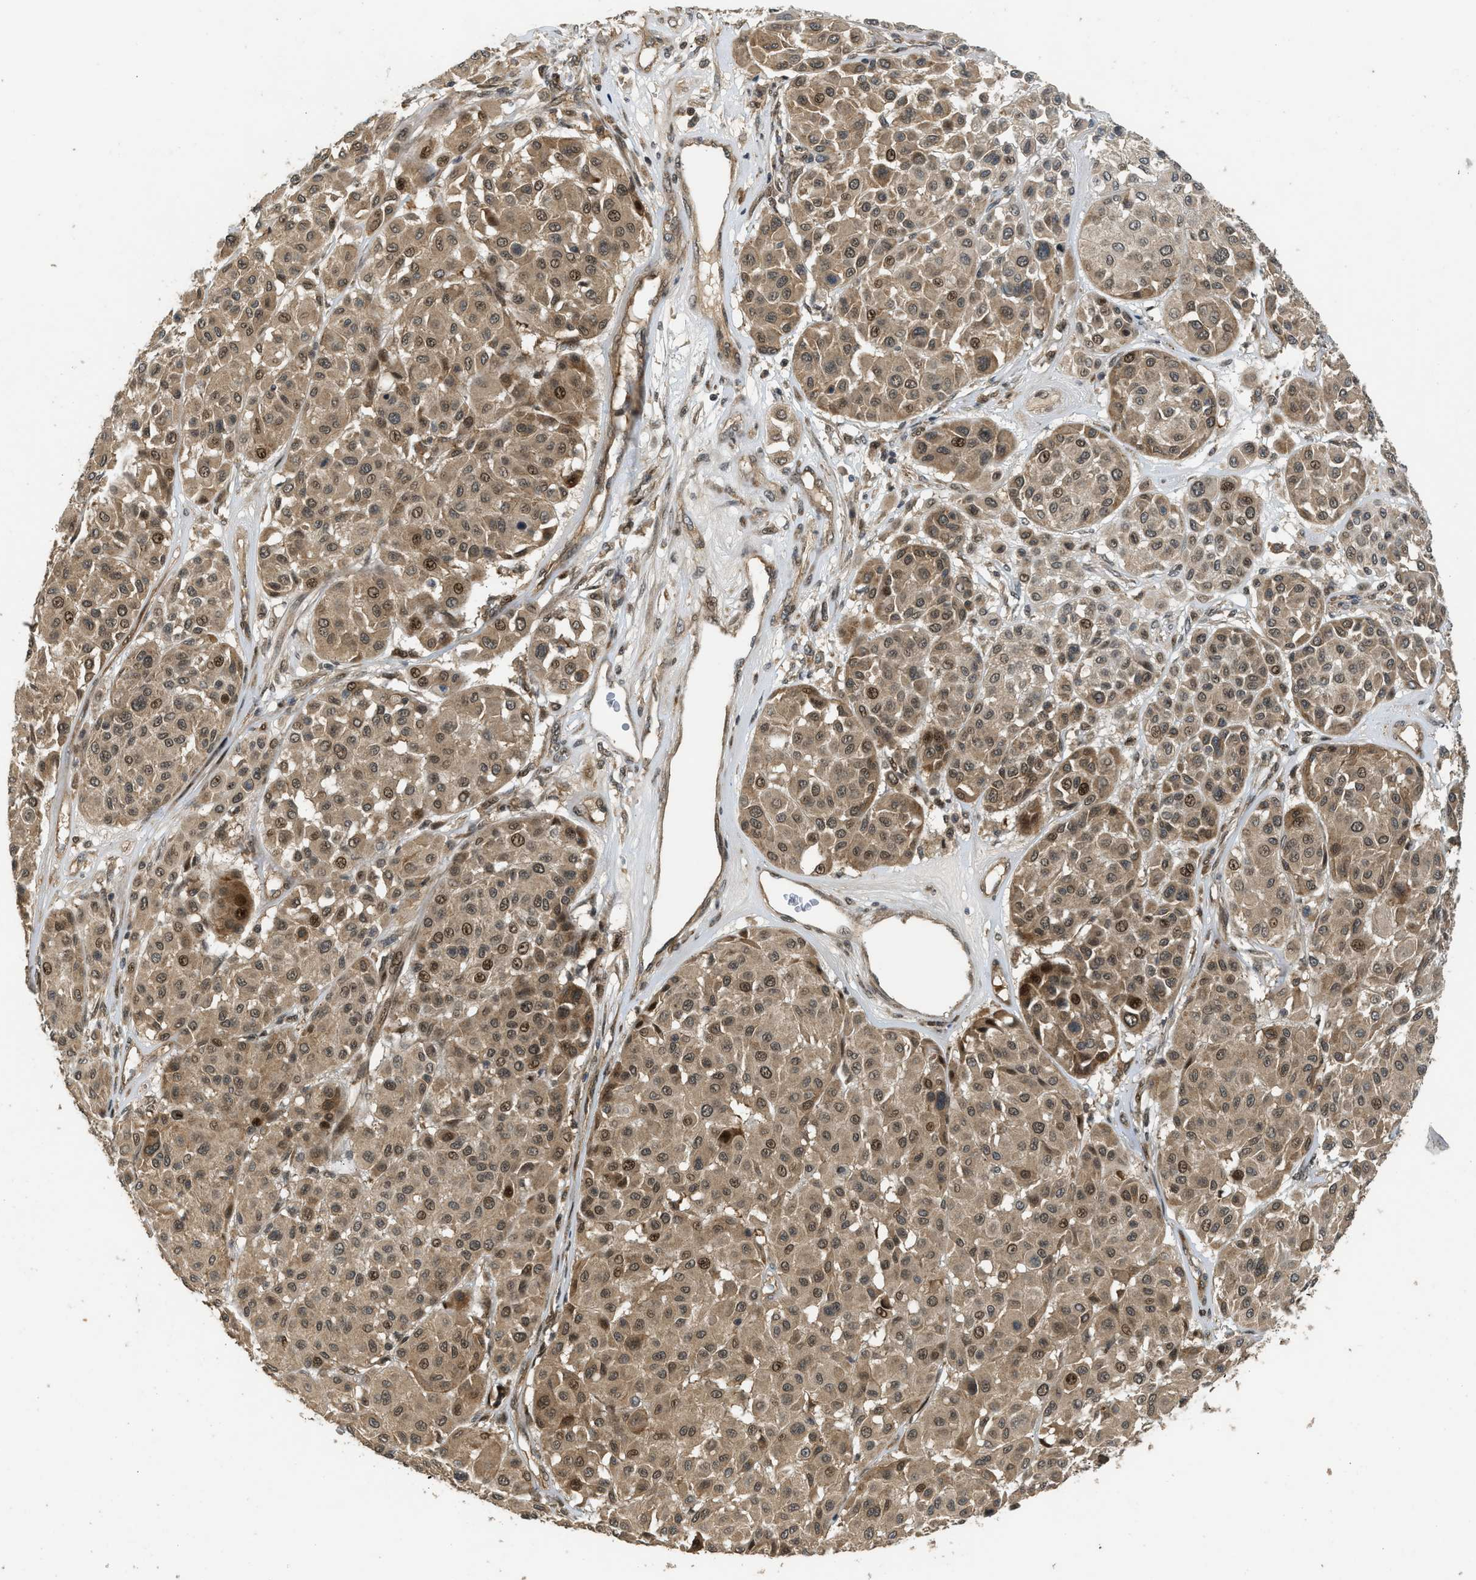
{"staining": {"intensity": "moderate", "quantity": ">75%", "location": "cytoplasmic/membranous,nuclear"}, "tissue": "melanoma", "cell_type": "Tumor cells", "image_type": "cancer", "snomed": [{"axis": "morphology", "description": "Malignant melanoma, Metastatic site"}, {"axis": "topography", "description": "Soft tissue"}], "caption": "An image of melanoma stained for a protein exhibits moderate cytoplasmic/membranous and nuclear brown staining in tumor cells. Immunohistochemistry (ihc) stains the protein of interest in brown and the nuclei are stained blue.", "gene": "GET1", "patient": {"sex": "male", "age": 41}}